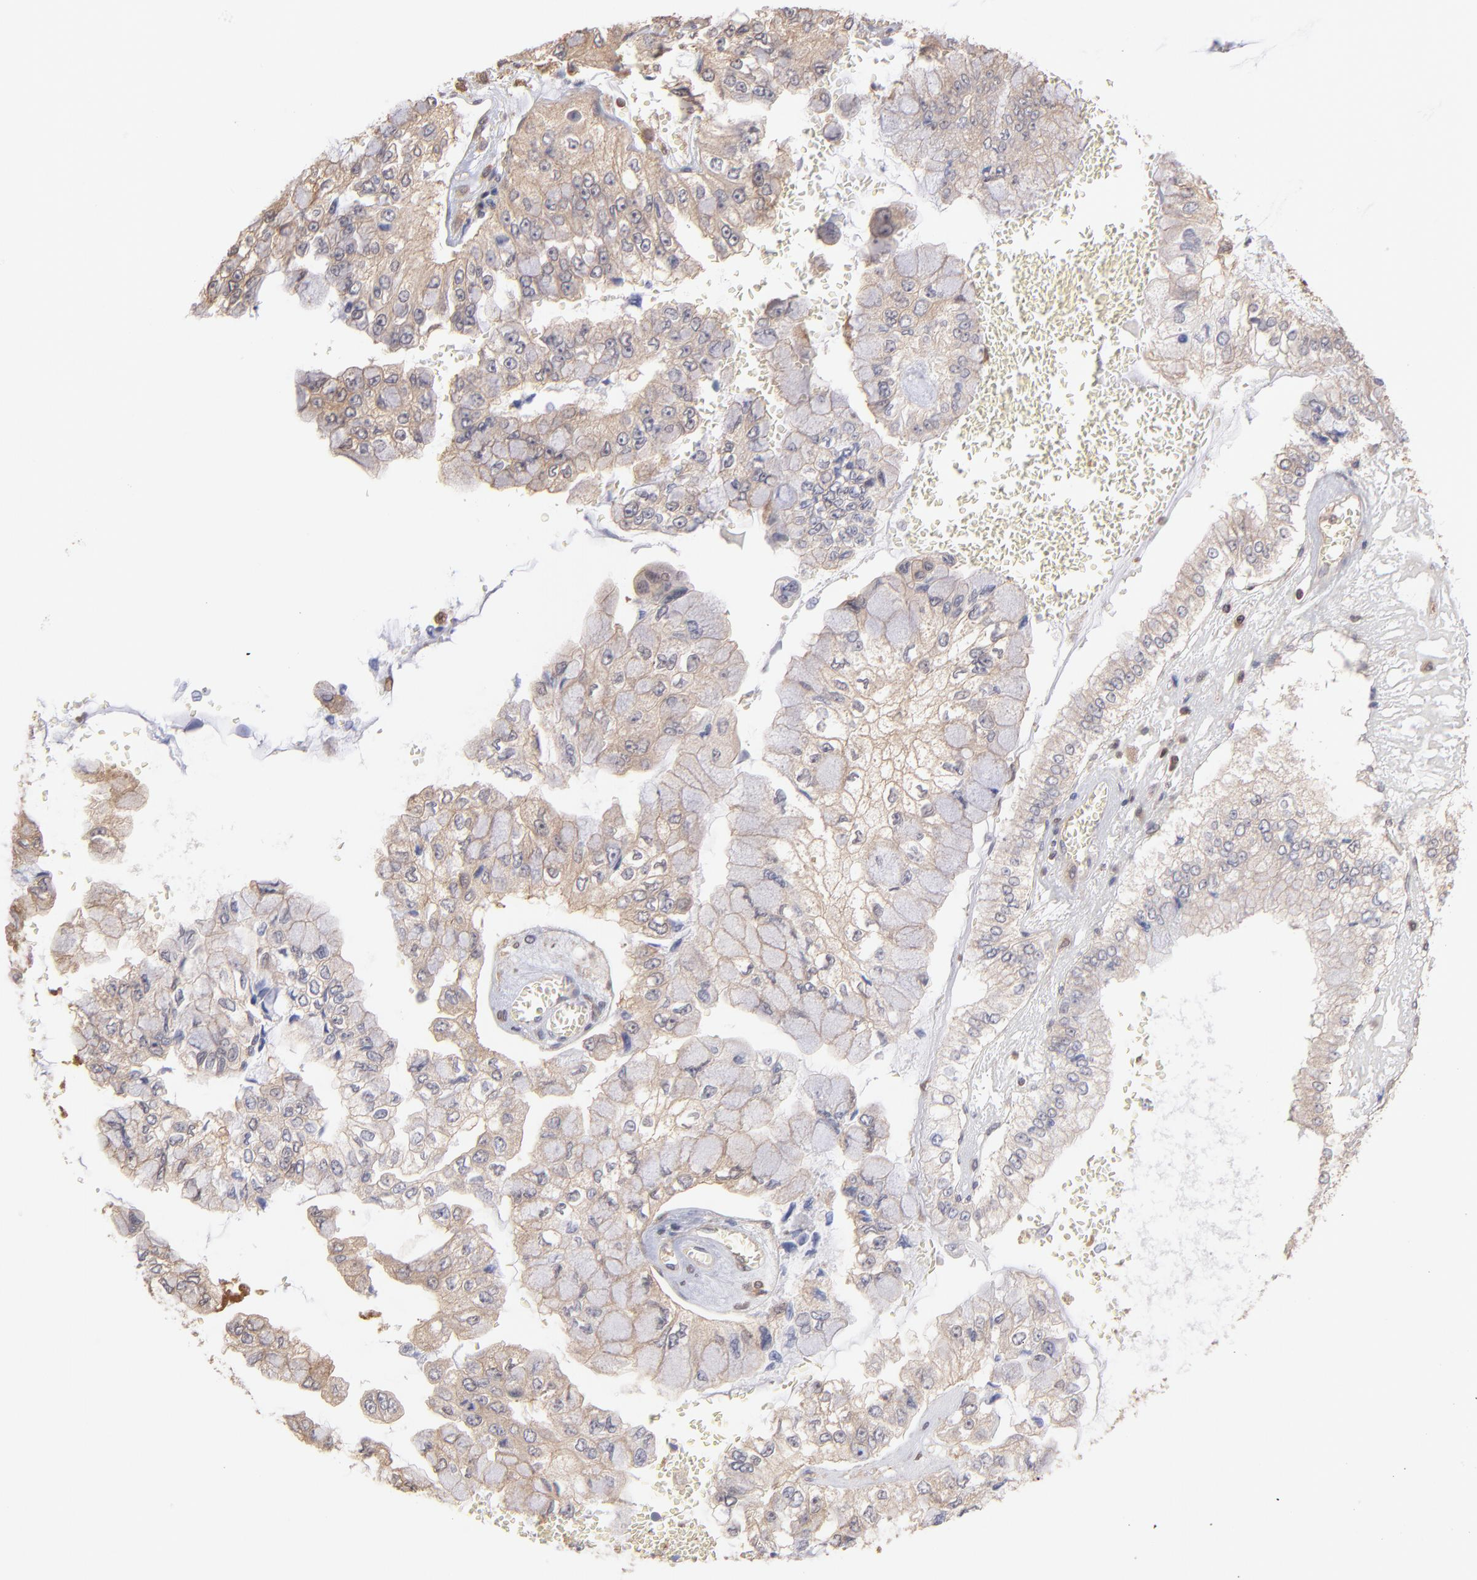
{"staining": {"intensity": "moderate", "quantity": "25%-75%", "location": "cytoplasmic/membranous"}, "tissue": "liver cancer", "cell_type": "Tumor cells", "image_type": "cancer", "snomed": [{"axis": "morphology", "description": "Cholangiocarcinoma"}, {"axis": "topography", "description": "Liver"}], "caption": "Immunohistochemical staining of human cholangiocarcinoma (liver) shows medium levels of moderate cytoplasmic/membranous positivity in approximately 25%-75% of tumor cells.", "gene": "MAP2K2", "patient": {"sex": "female", "age": 79}}